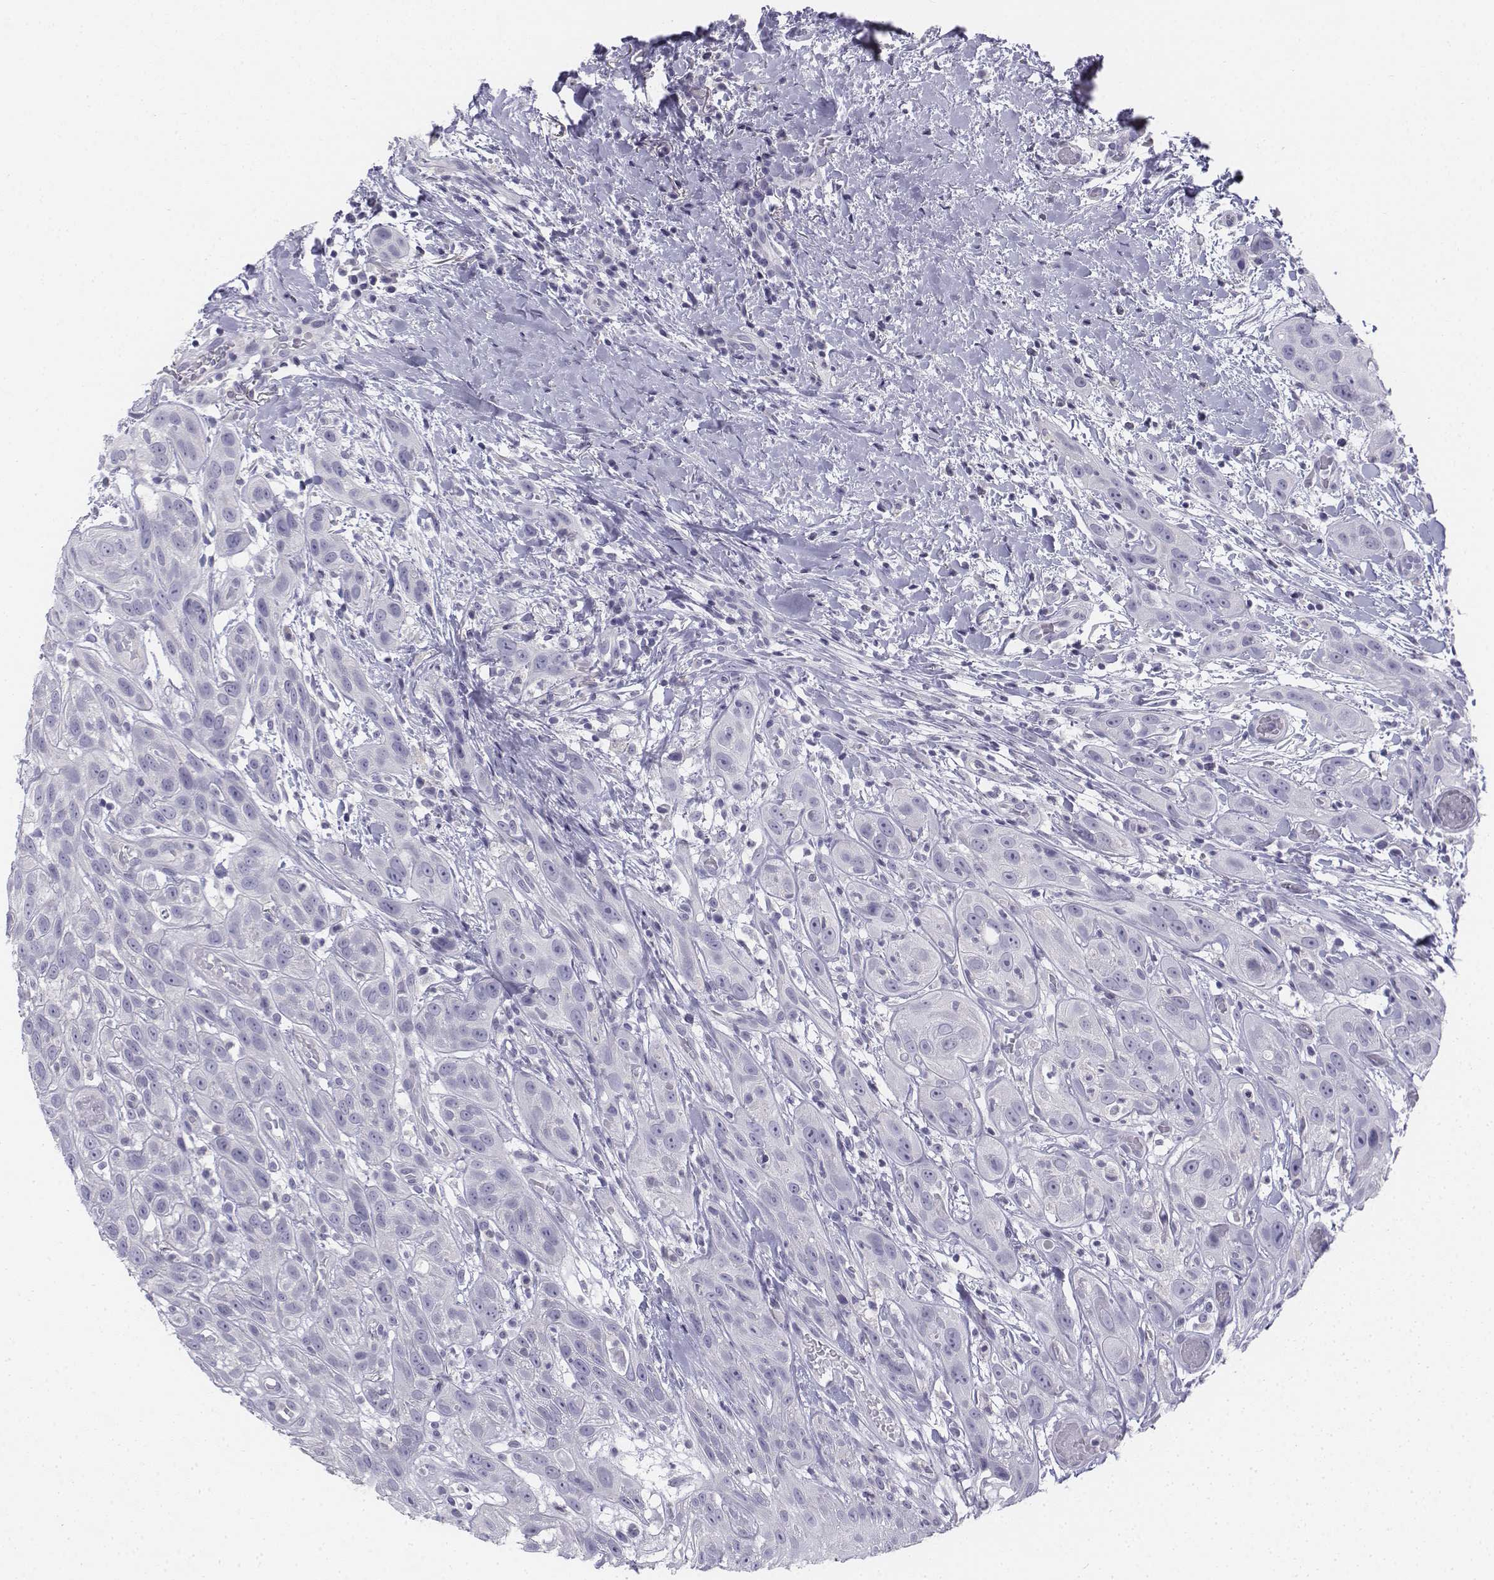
{"staining": {"intensity": "negative", "quantity": "none", "location": "none"}, "tissue": "head and neck cancer", "cell_type": "Tumor cells", "image_type": "cancer", "snomed": [{"axis": "morphology", "description": "Normal tissue, NOS"}, {"axis": "morphology", "description": "Squamous cell carcinoma, NOS"}, {"axis": "topography", "description": "Oral tissue"}, {"axis": "topography", "description": "Salivary gland"}, {"axis": "topography", "description": "Head-Neck"}], "caption": "Tumor cells show no significant protein expression in squamous cell carcinoma (head and neck).", "gene": "TH", "patient": {"sex": "female", "age": 62}}